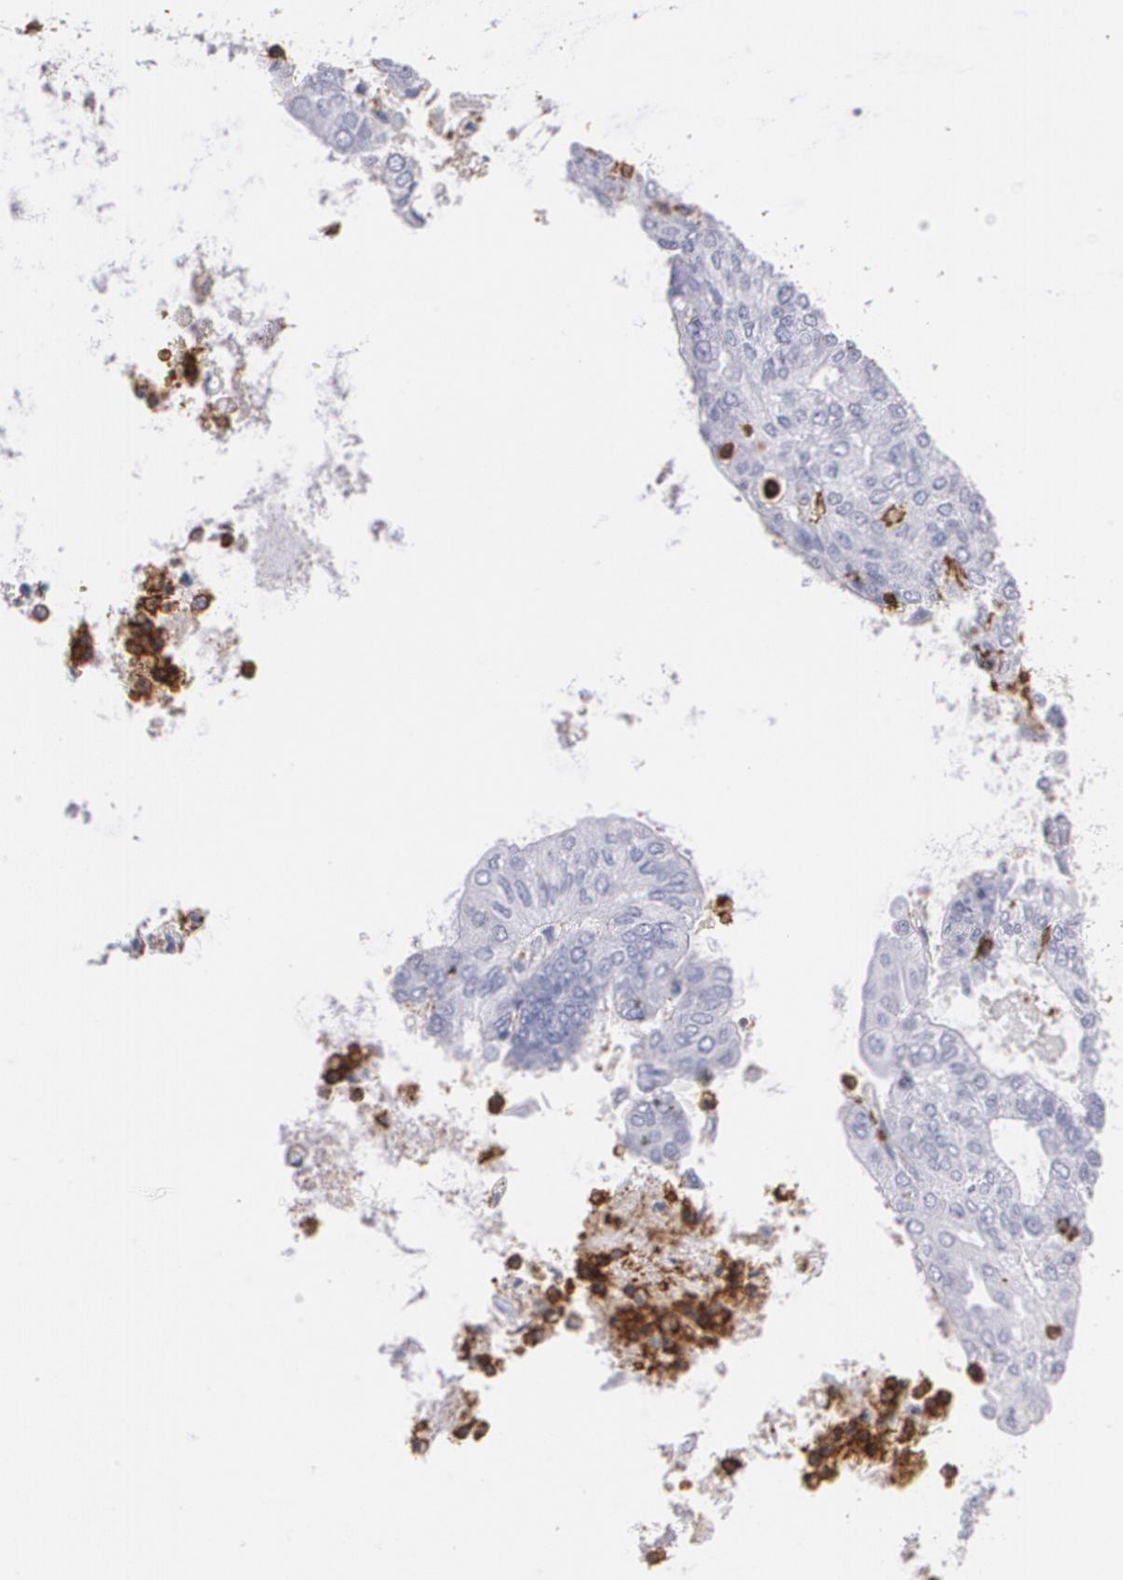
{"staining": {"intensity": "negative", "quantity": "none", "location": "none"}, "tissue": "endometrial cancer", "cell_type": "Tumor cells", "image_type": "cancer", "snomed": [{"axis": "morphology", "description": "Adenocarcinoma, NOS"}, {"axis": "topography", "description": "Endometrium"}], "caption": "A high-resolution histopathology image shows IHC staining of endometrial adenocarcinoma, which displays no significant positivity in tumor cells.", "gene": "PTPRC", "patient": {"sex": "female", "age": 59}}